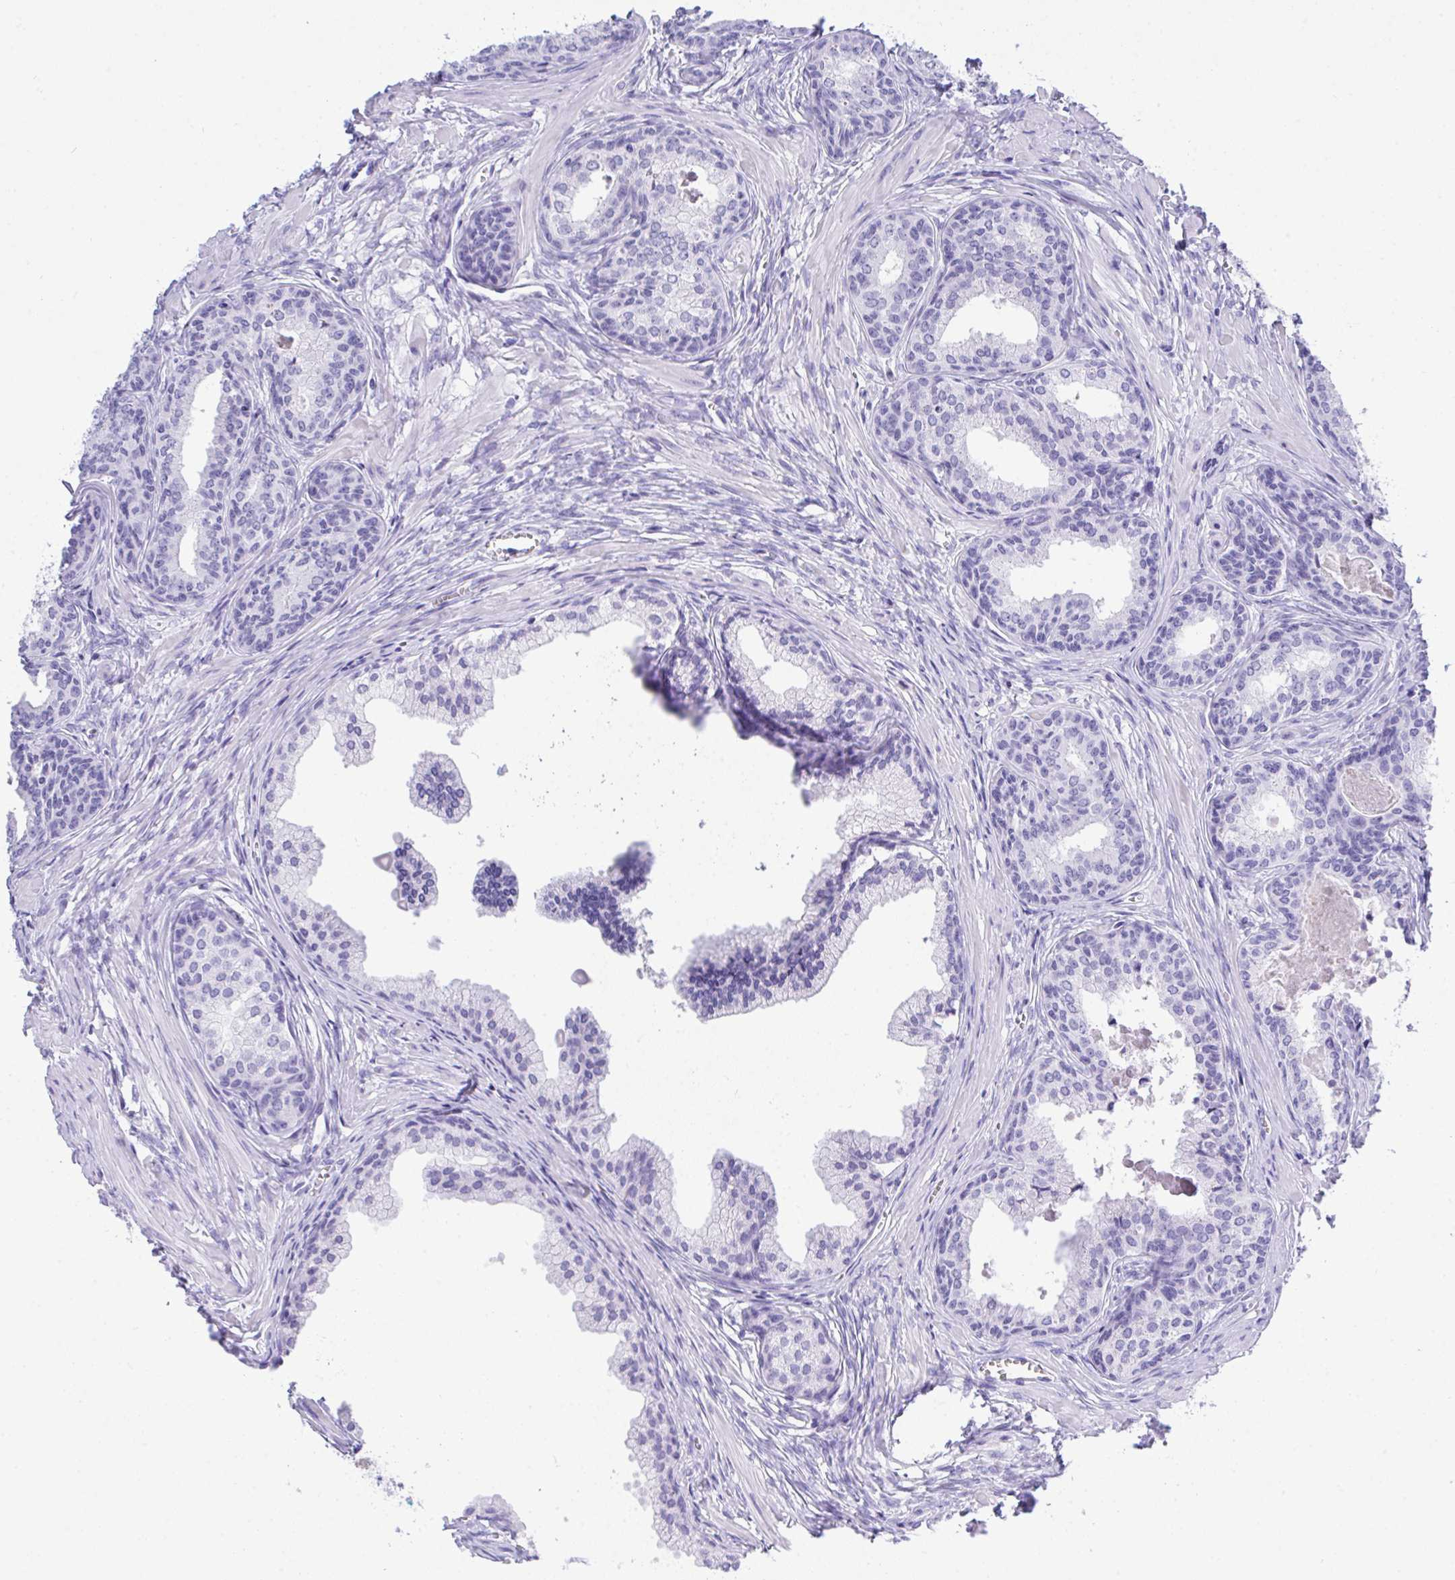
{"staining": {"intensity": "negative", "quantity": "none", "location": "none"}, "tissue": "prostate cancer", "cell_type": "Tumor cells", "image_type": "cancer", "snomed": [{"axis": "morphology", "description": "Adenocarcinoma, High grade"}, {"axis": "topography", "description": "Prostate"}], "caption": "Histopathology image shows no protein staining in tumor cells of adenocarcinoma (high-grade) (prostate) tissue.", "gene": "AKR1D1", "patient": {"sex": "male", "age": 68}}